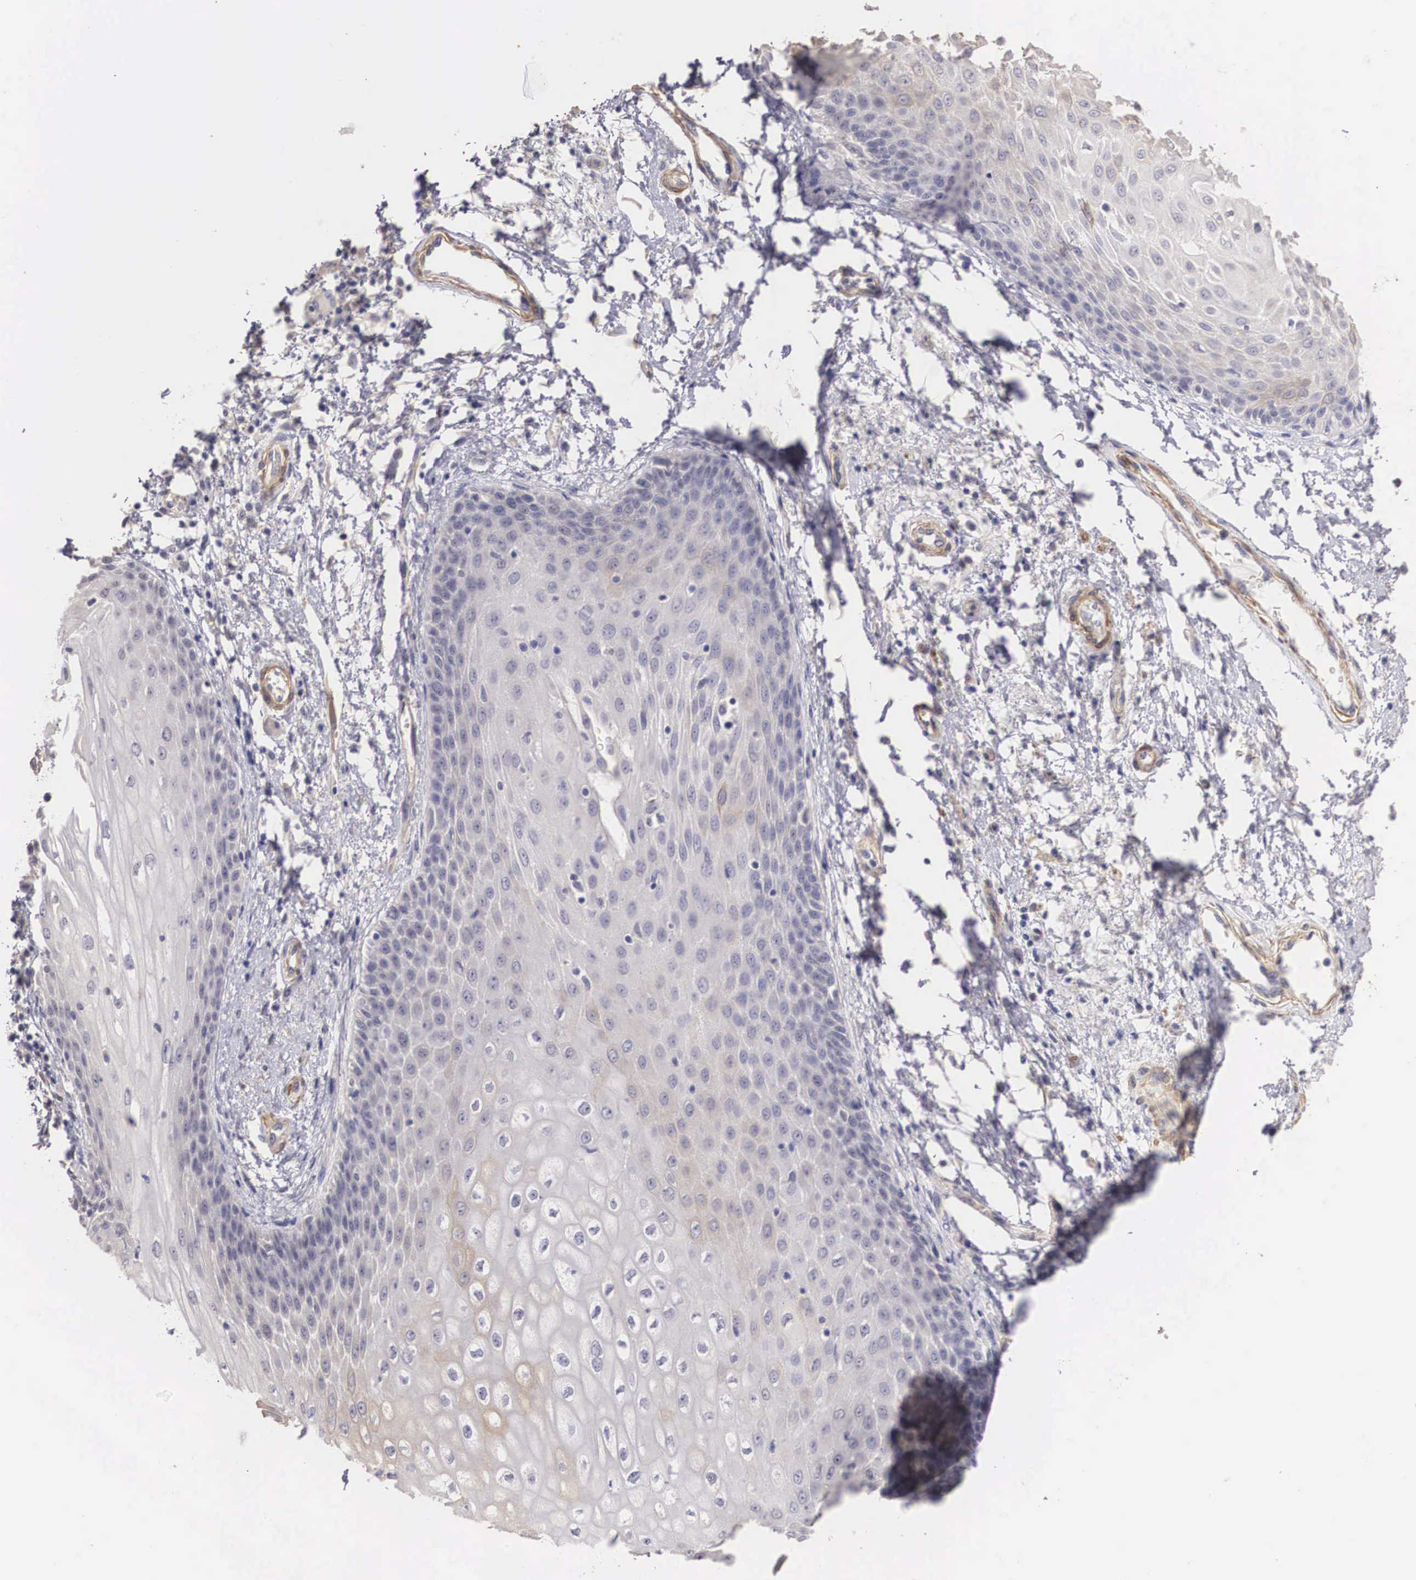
{"staining": {"intensity": "moderate", "quantity": "<25%", "location": "nuclear"}, "tissue": "skin", "cell_type": "Epidermal cells", "image_type": "normal", "snomed": [{"axis": "morphology", "description": "Normal tissue, NOS"}, {"axis": "topography", "description": "Anal"}], "caption": "Brown immunohistochemical staining in unremarkable human skin demonstrates moderate nuclear expression in about <25% of epidermal cells.", "gene": "ENOX2", "patient": {"sex": "female", "age": 46}}